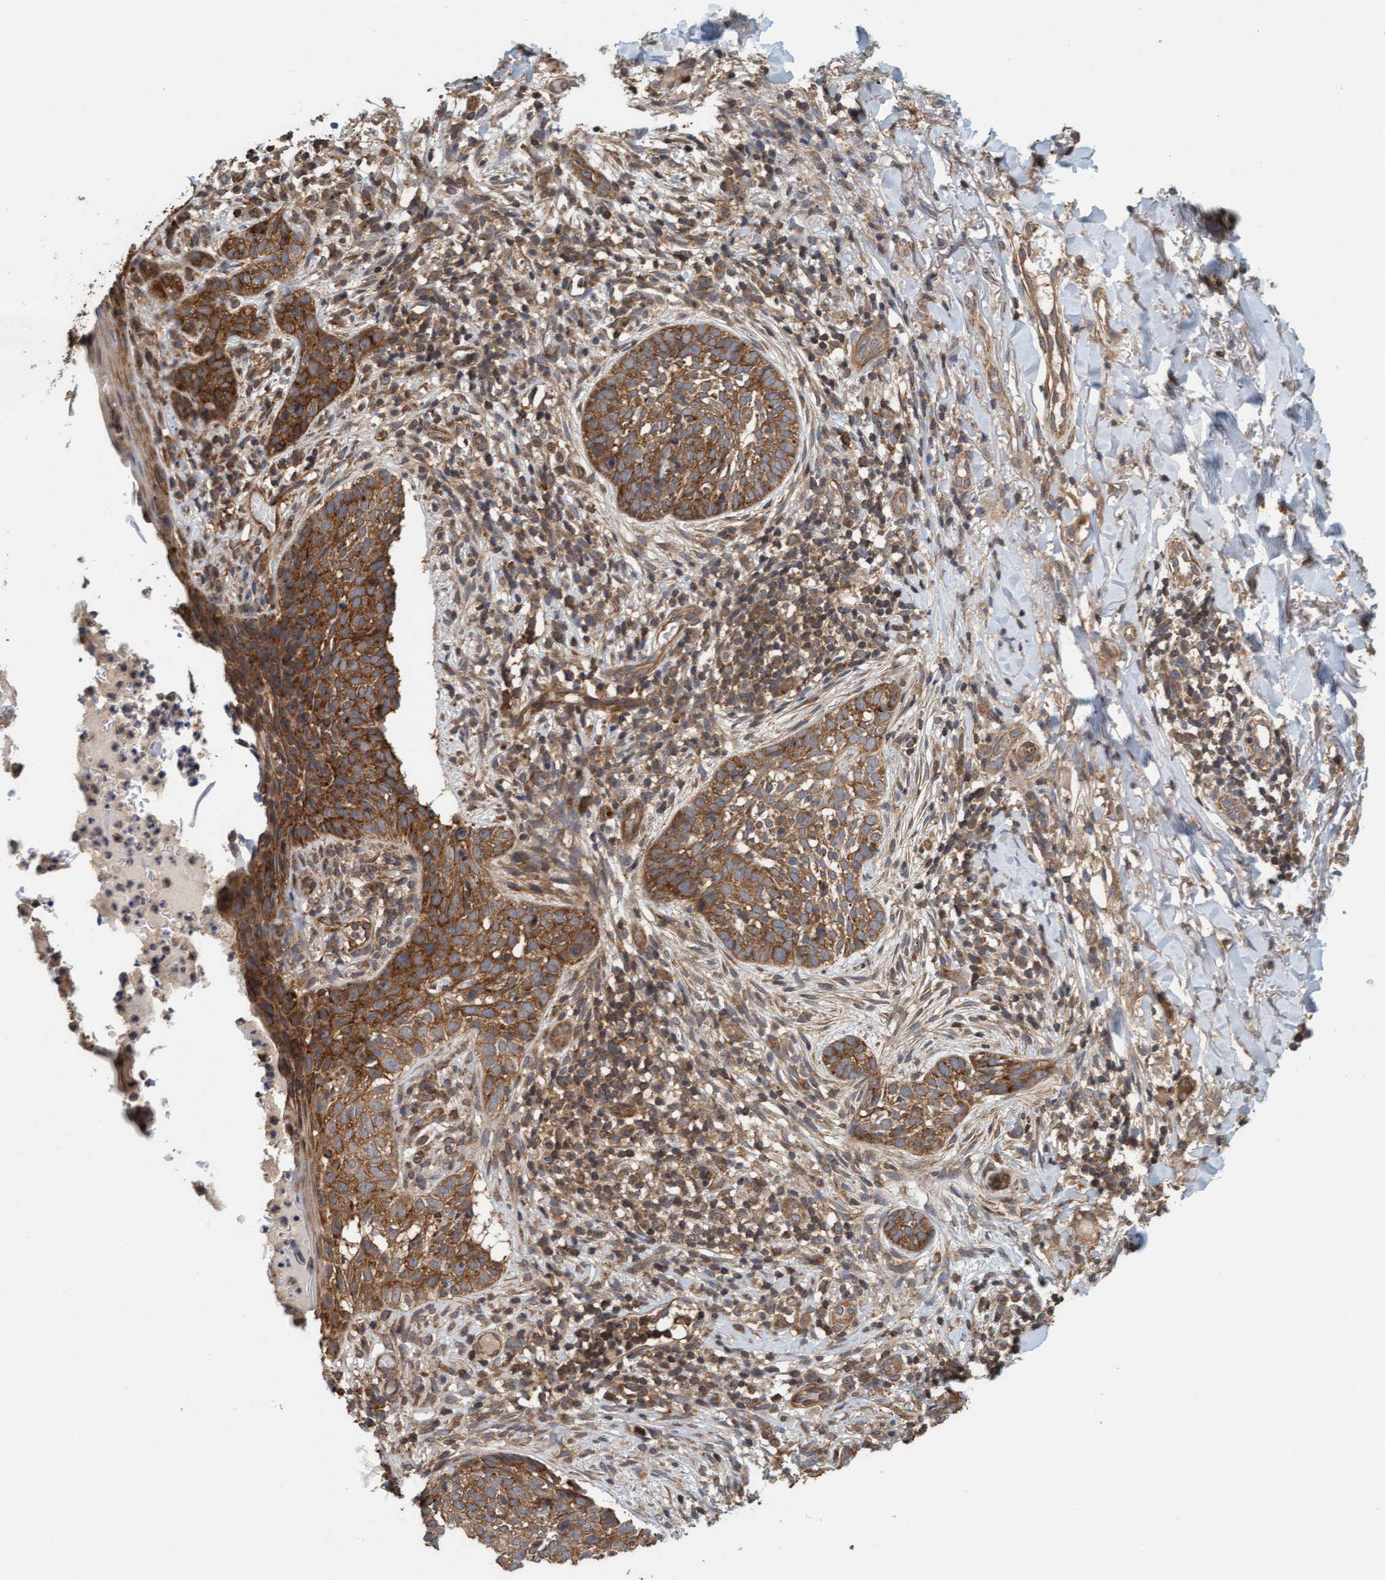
{"staining": {"intensity": "moderate", "quantity": ">75%", "location": "cytoplasmic/membranous"}, "tissue": "skin cancer", "cell_type": "Tumor cells", "image_type": "cancer", "snomed": [{"axis": "morphology", "description": "Normal tissue, NOS"}, {"axis": "morphology", "description": "Basal cell carcinoma"}, {"axis": "topography", "description": "Skin"}], "caption": "A brown stain shows moderate cytoplasmic/membranous expression of a protein in basal cell carcinoma (skin) tumor cells.", "gene": "FXR2", "patient": {"sex": "male", "age": 67}}